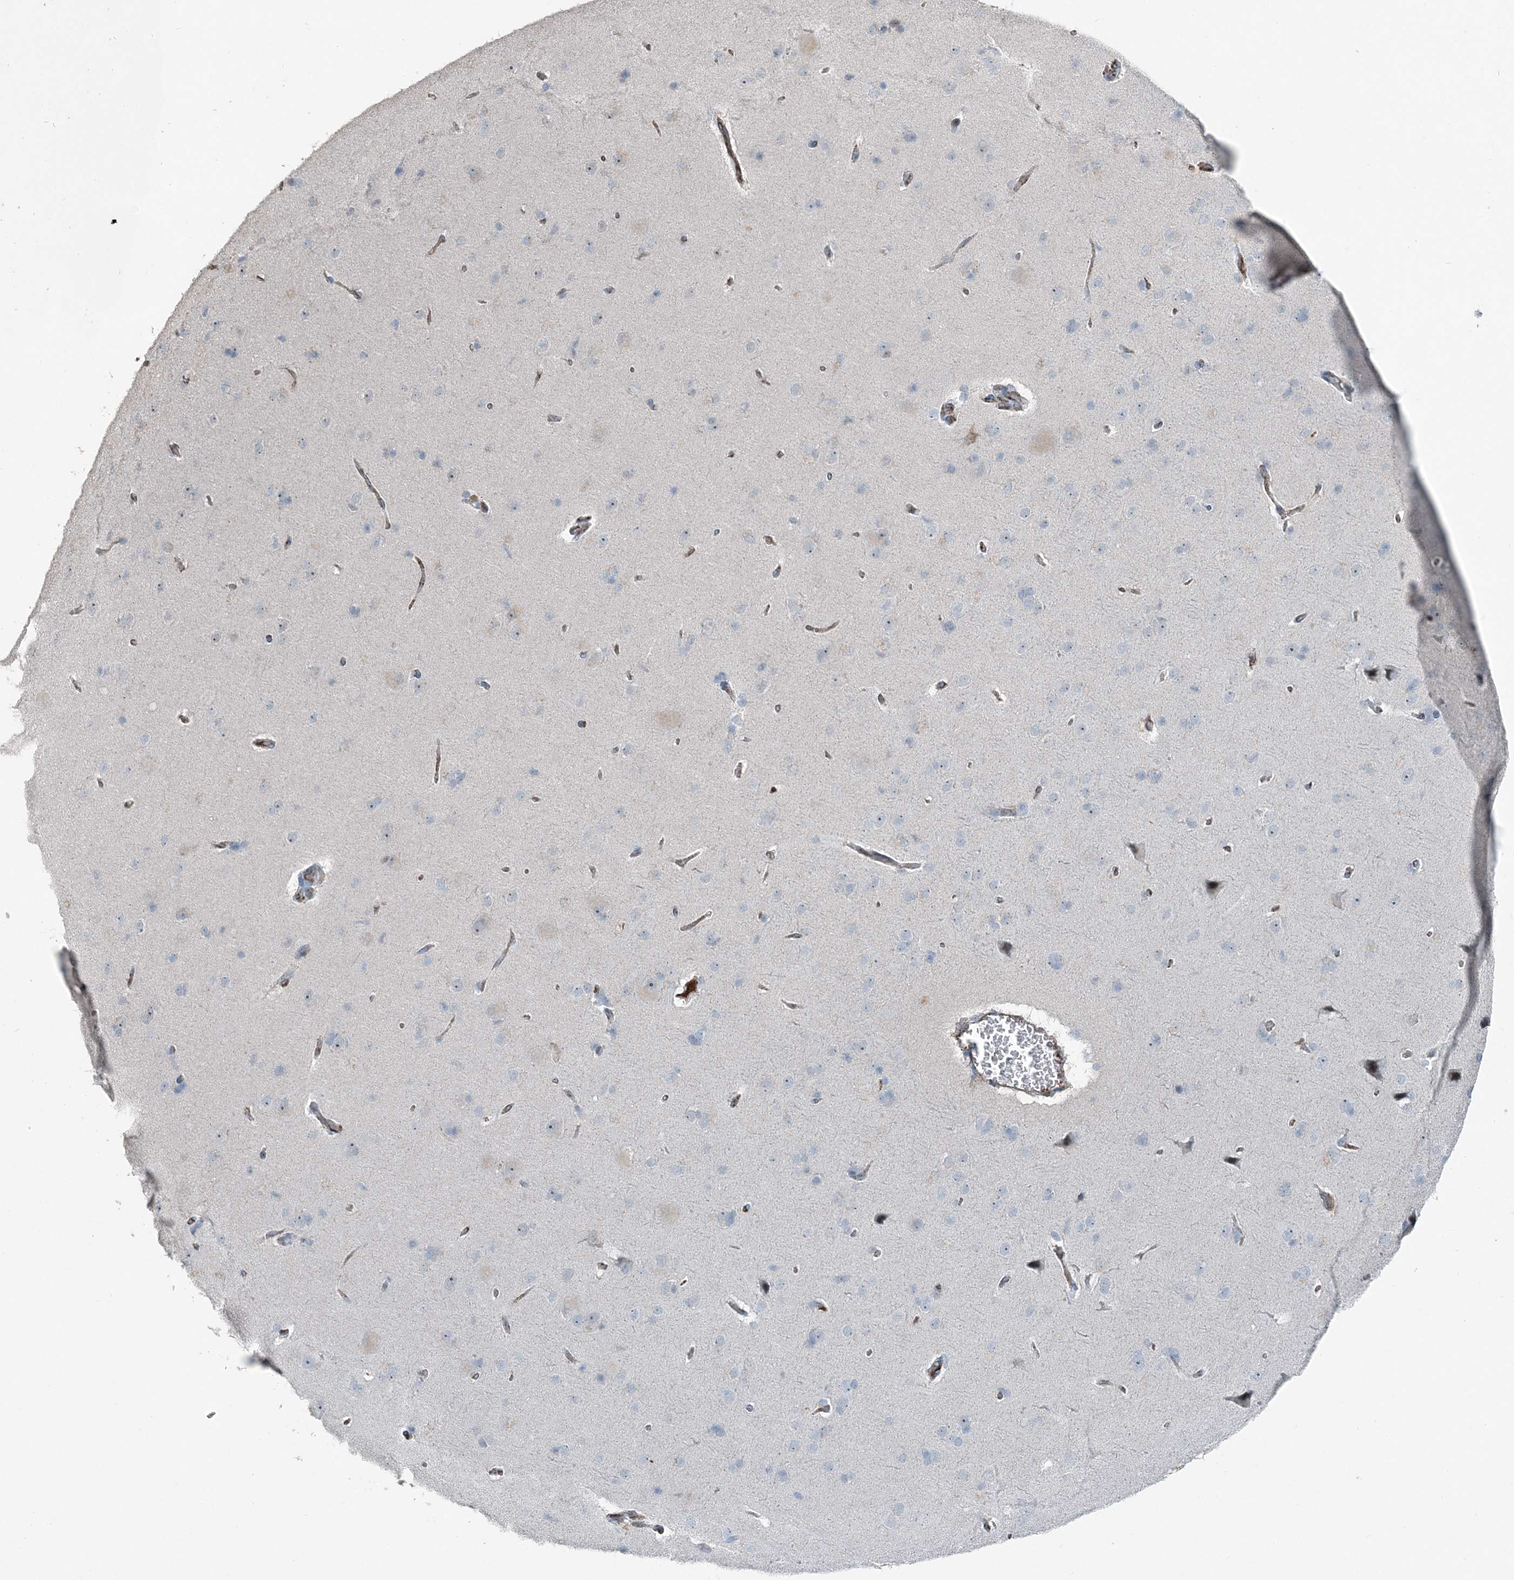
{"staining": {"intensity": "strong", "quantity": ">75%", "location": "cytoplasmic/membranous"}, "tissue": "cerebral cortex", "cell_type": "Endothelial cells", "image_type": "normal", "snomed": [{"axis": "morphology", "description": "Normal tissue, NOS"}, {"axis": "topography", "description": "Cerebral cortex"}], "caption": "This photomicrograph exhibits immunohistochemistry staining of unremarkable cerebral cortex, with high strong cytoplasmic/membranous expression in approximately >75% of endothelial cells.", "gene": "ELOVL7", "patient": {"sex": "male", "age": 62}}